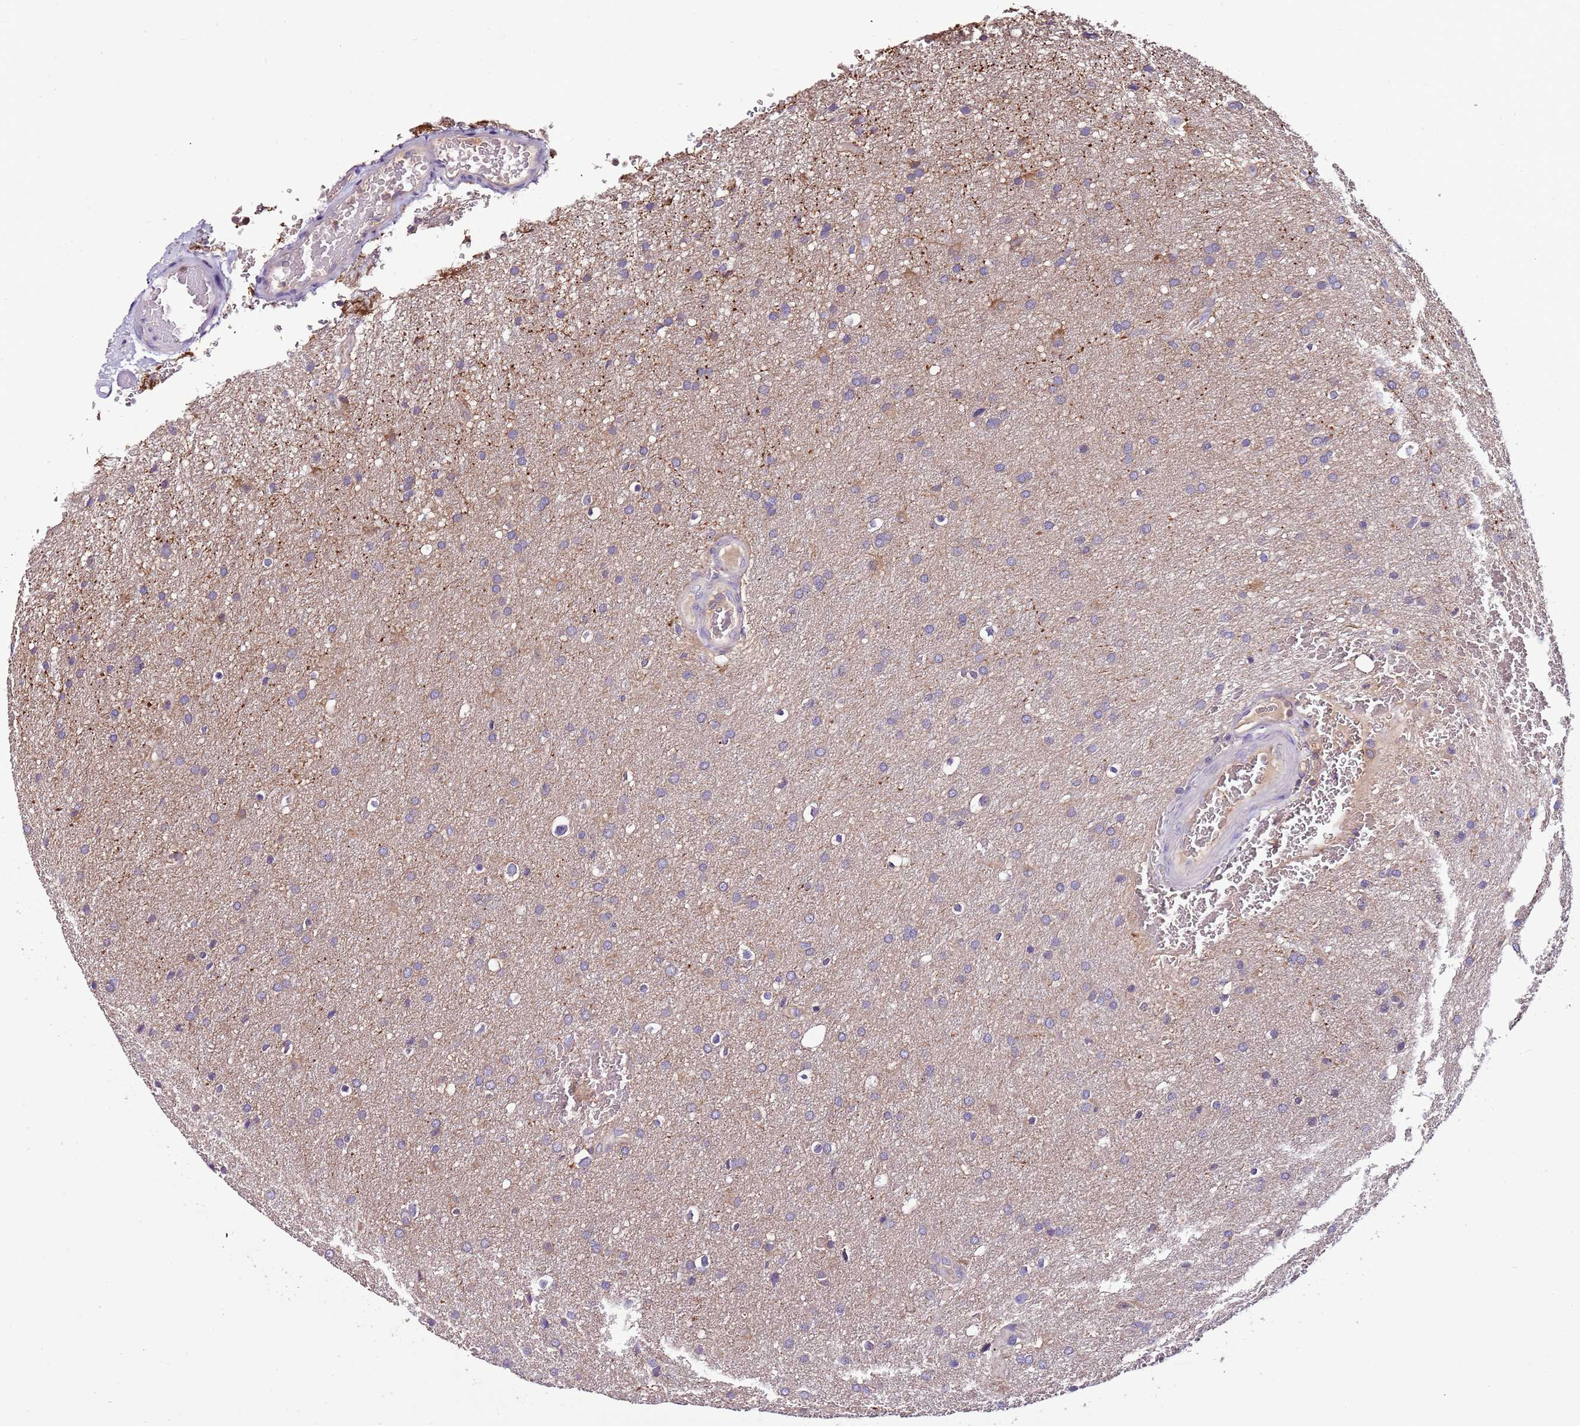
{"staining": {"intensity": "negative", "quantity": "none", "location": "none"}, "tissue": "glioma", "cell_type": "Tumor cells", "image_type": "cancer", "snomed": [{"axis": "morphology", "description": "Glioma, malignant, Low grade"}, {"axis": "topography", "description": "Brain"}], "caption": "Immunohistochemical staining of human malignant low-grade glioma shows no significant expression in tumor cells. (Stains: DAB immunohistochemistry (IHC) with hematoxylin counter stain, Microscopy: brightfield microscopy at high magnification).", "gene": "IGIP", "patient": {"sex": "female", "age": 32}}